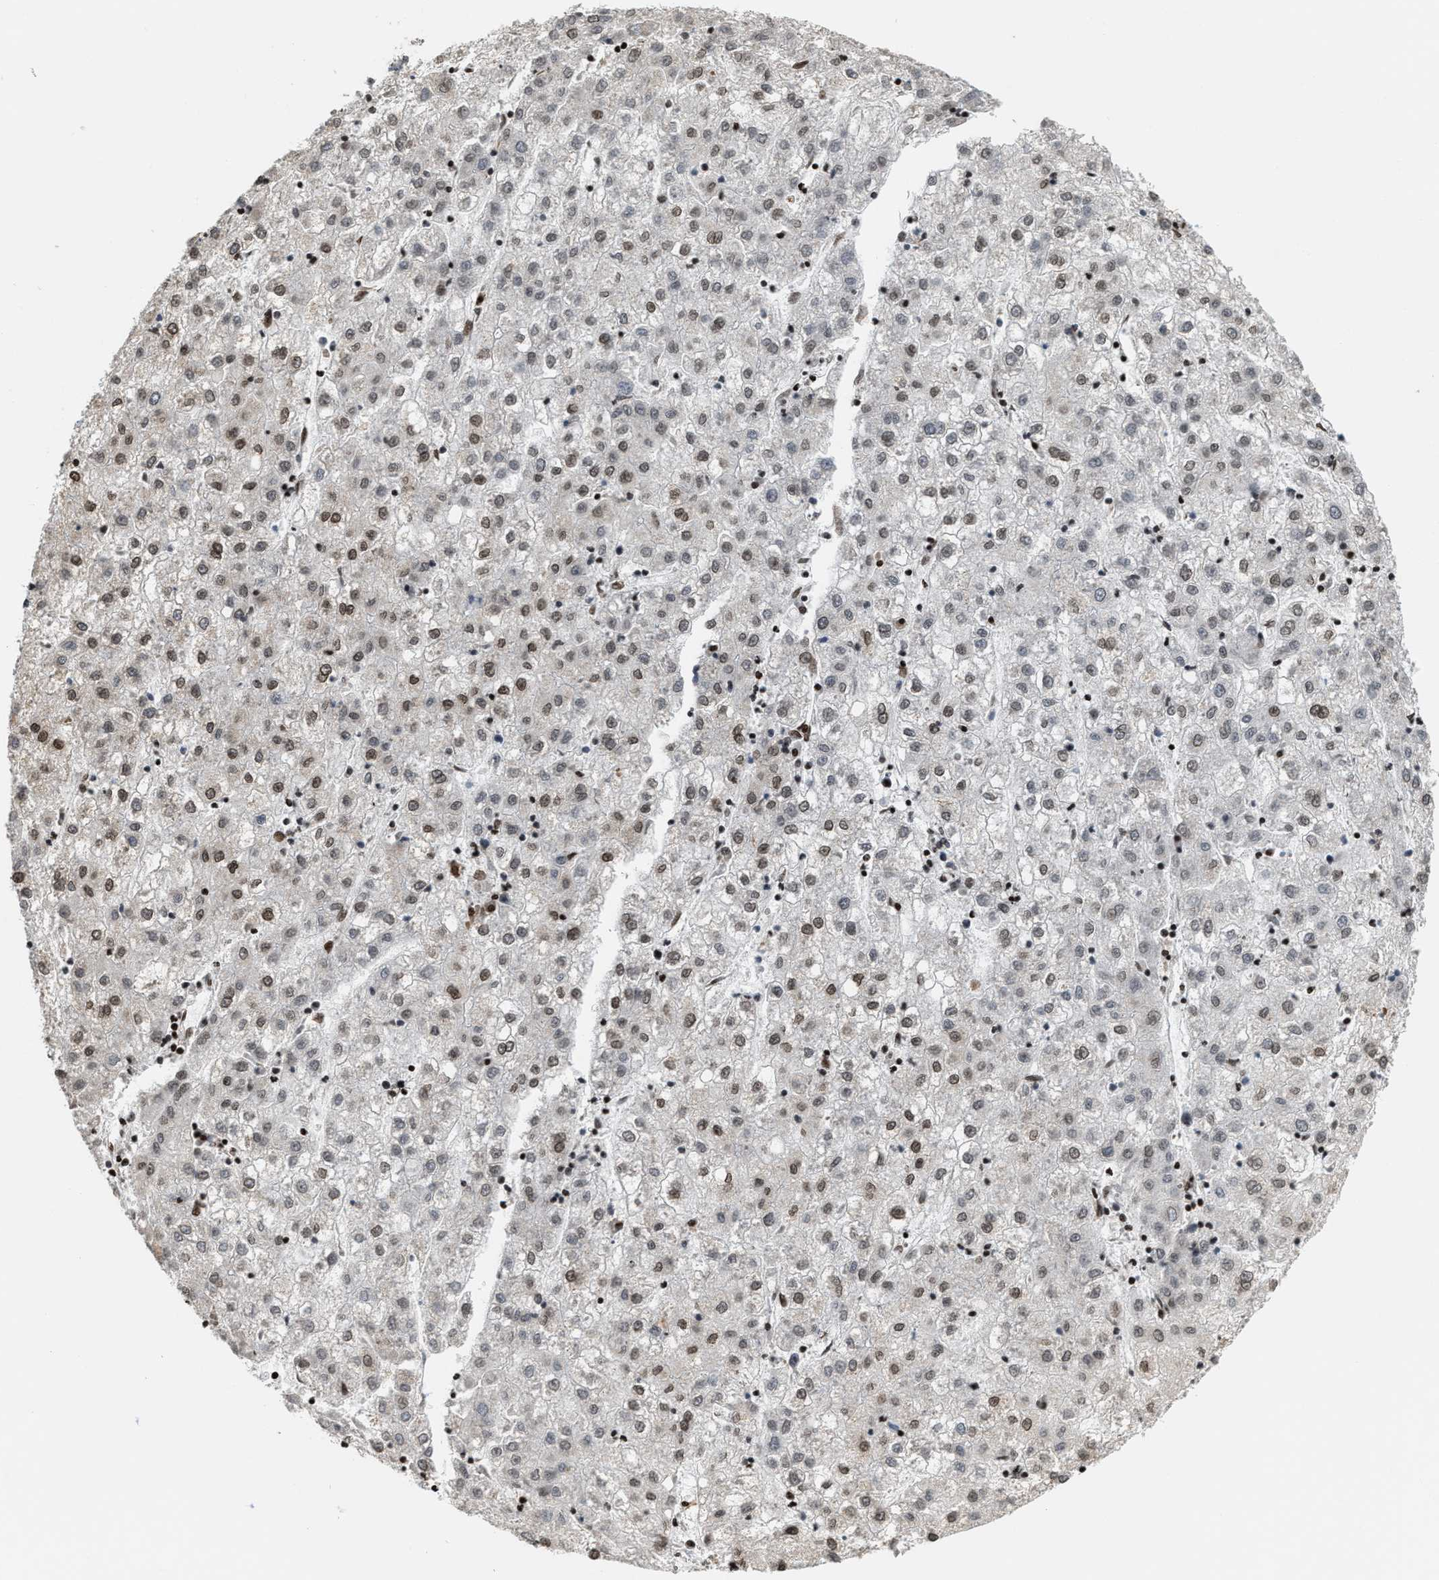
{"staining": {"intensity": "moderate", "quantity": ">75%", "location": "nuclear"}, "tissue": "liver cancer", "cell_type": "Tumor cells", "image_type": "cancer", "snomed": [{"axis": "morphology", "description": "Carcinoma, Hepatocellular, NOS"}, {"axis": "topography", "description": "Liver"}], "caption": "Protein expression by immunohistochemistry (IHC) reveals moderate nuclear positivity in approximately >75% of tumor cells in liver hepatocellular carcinoma.", "gene": "PDZD2", "patient": {"sex": "male", "age": 72}}